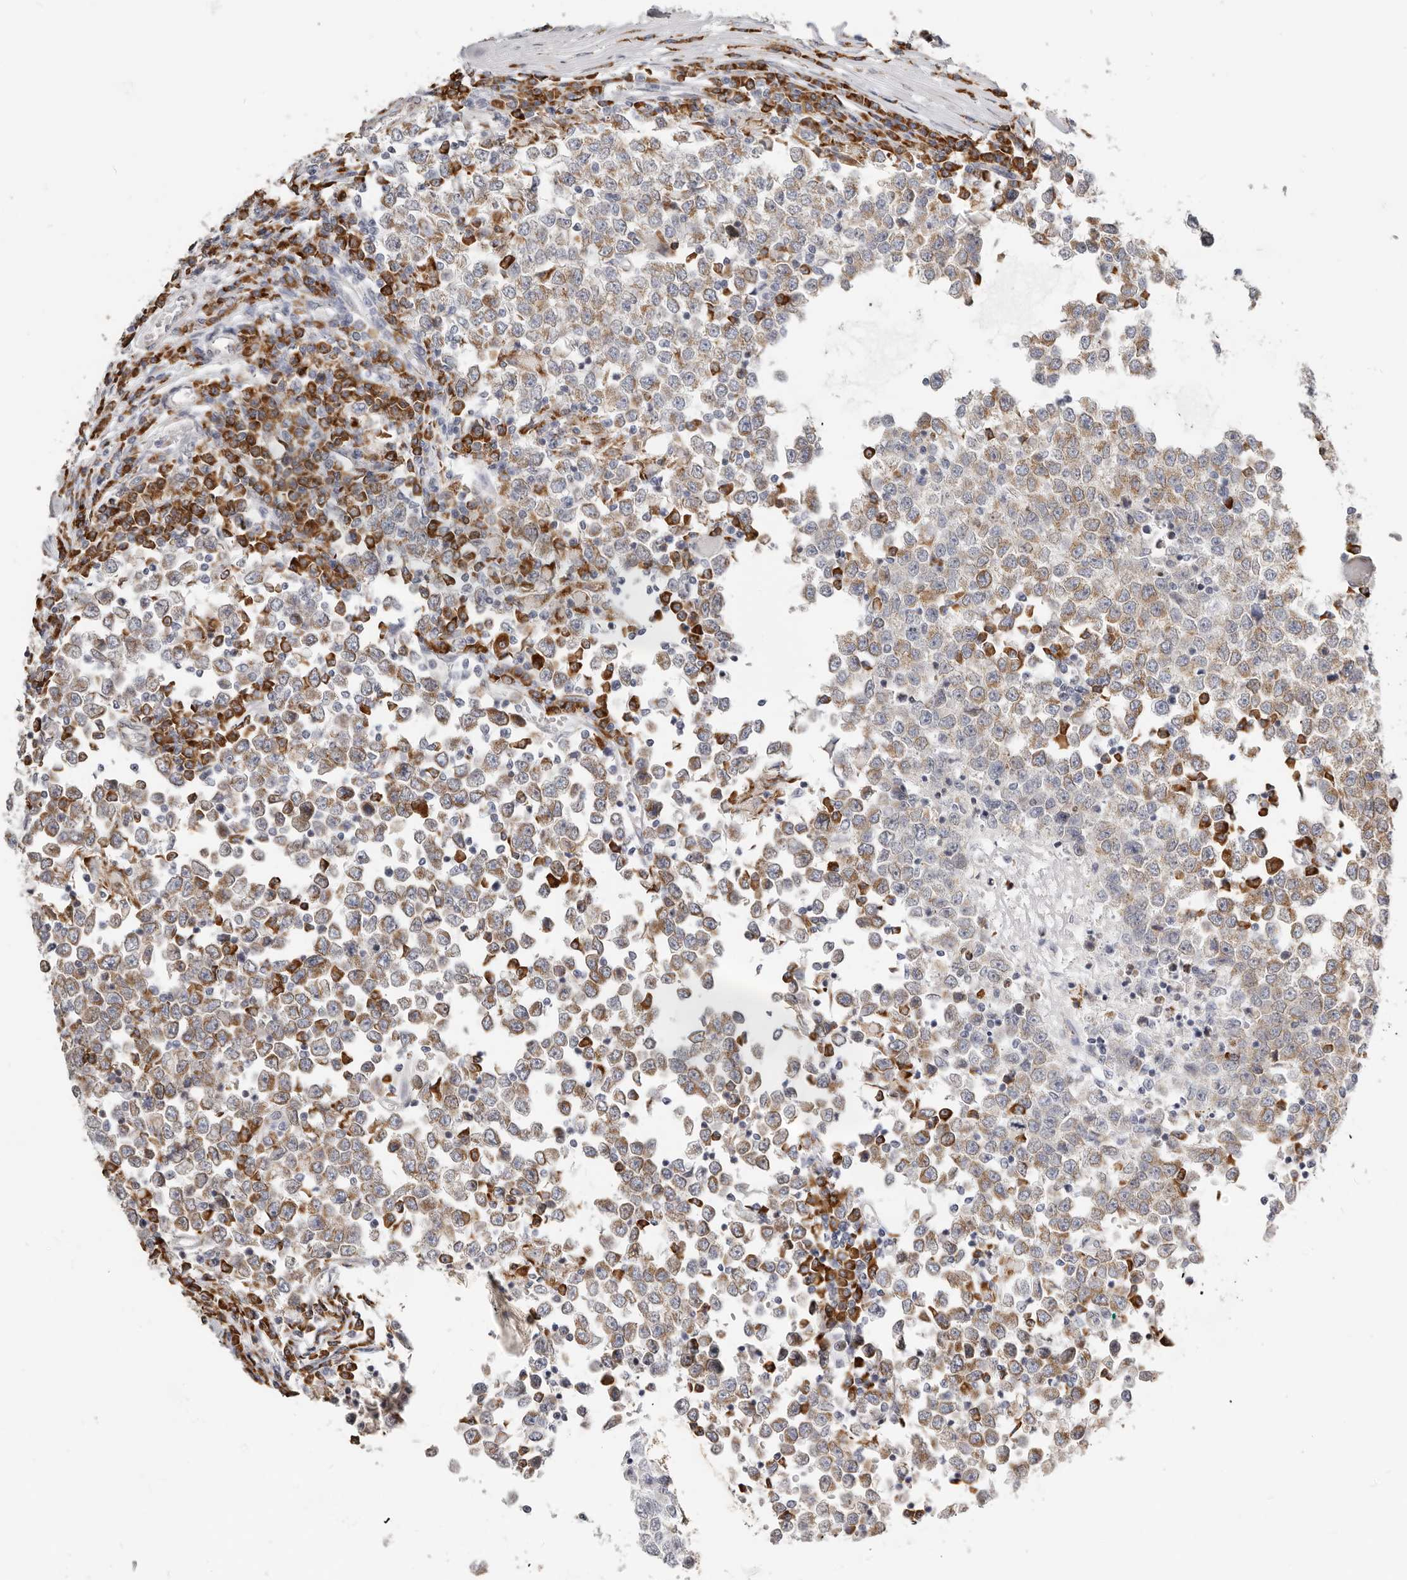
{"staining": {"intensity": "moderate", "quantity": "25%-75%", "location": "cytoplasmic/membranous"}, "tissue": "testis cancer", "cell_type": "Tumor cells", "image_type": "cancer", "snomed": [{"axis": "morphology", "description": "Seminoma, NOS"}, {"axis": "topography", "description": "Testis"}], "caption": "A photomicrograph of testis cancer (seminoma) stained for a protein shows moderate cytoplasmic/membranous brown staining in tumor cells. (DAB IHC, brown staining for protein, blue staining for nuclei).", "gene": "IL32", "patient": {"sex": "male", "age": 65}}